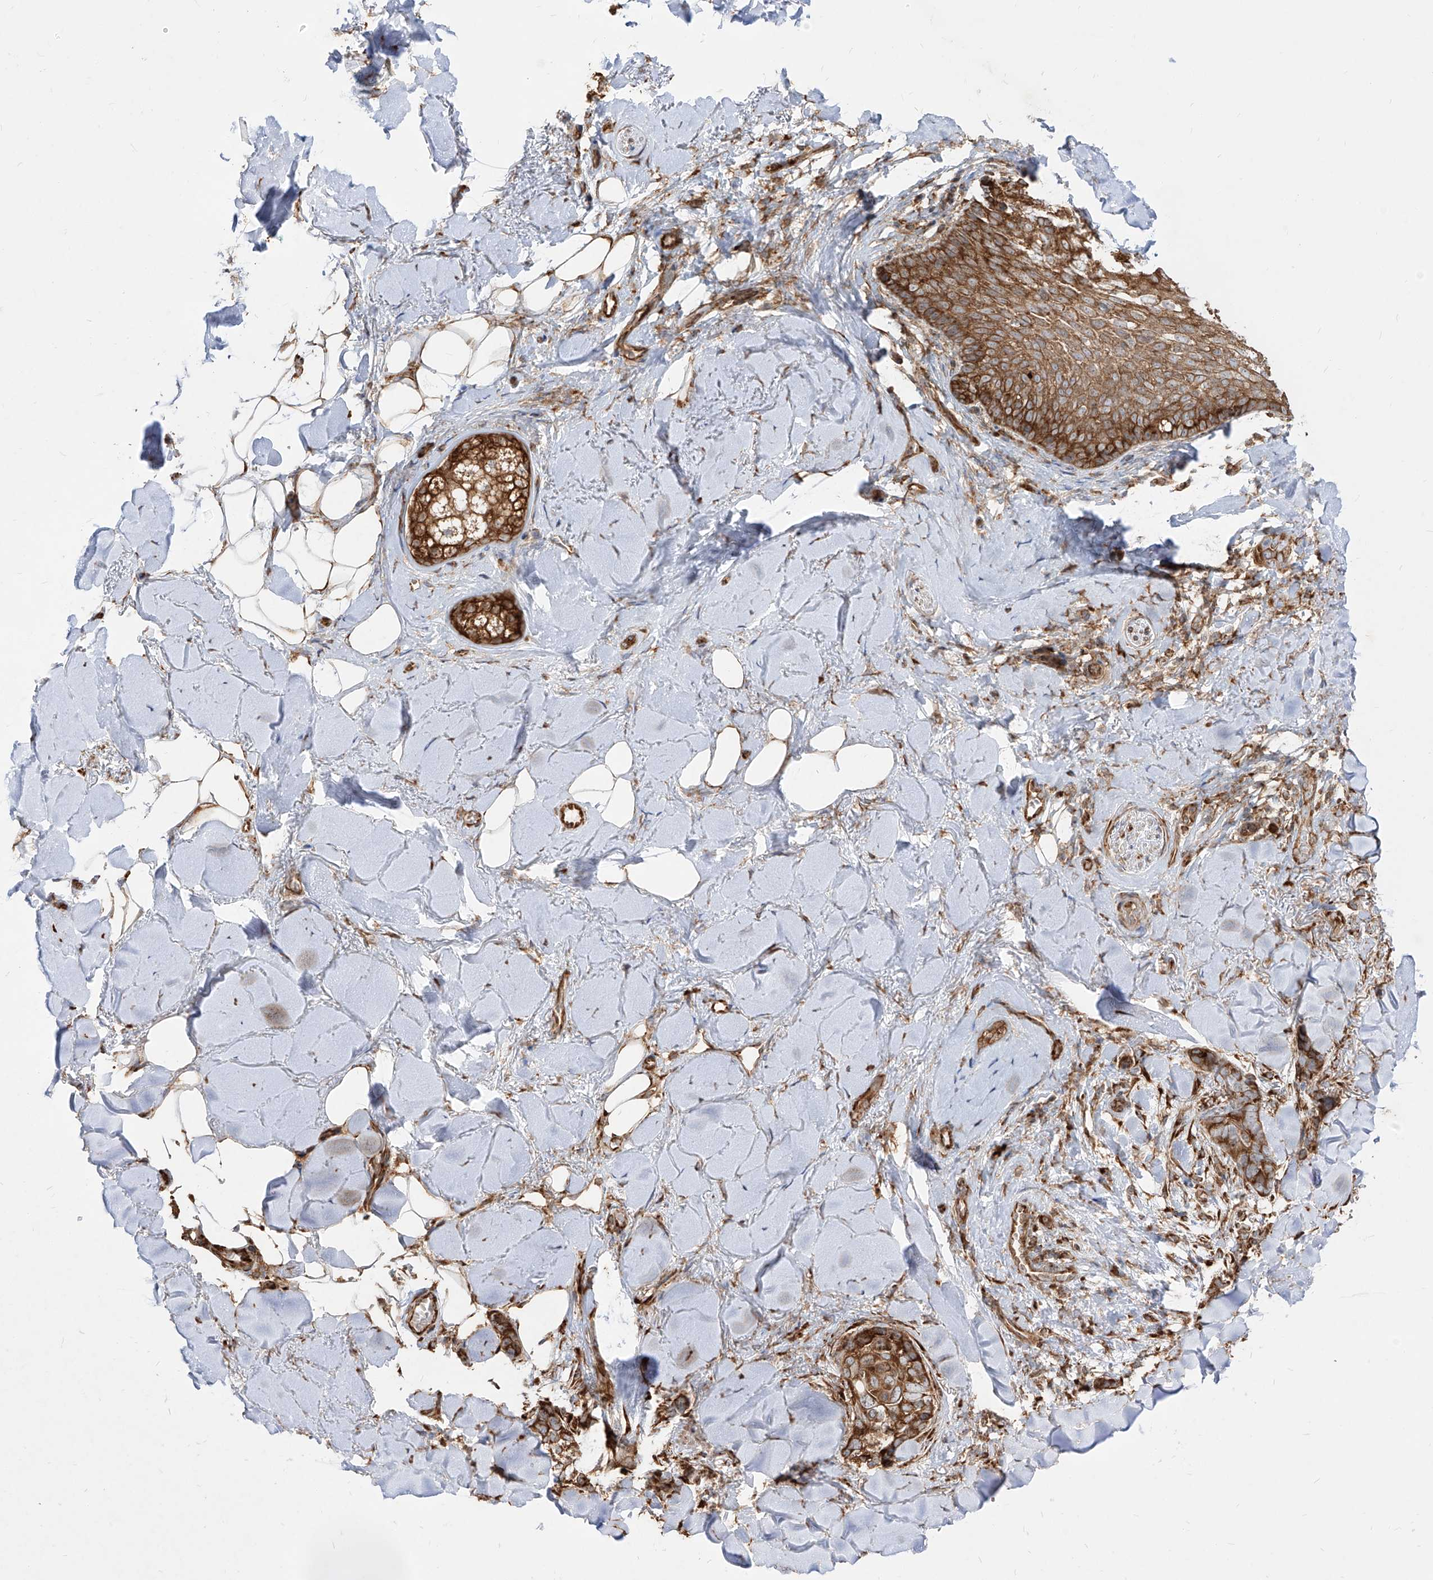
{"staining": {"intensity": "strong", "quantity": ">75%", "location": "cytoplasmic/membranous"}, "tissue": "skin cancer", "cell_type": "Tumor cells", "image_type": "cancer", "snomed": [{"axis": "morphology", "description": "Basal cell carcinoma"}, {"axis": "topography", "description": "Skin"}], "caption": "Skin basal cell carcinoma tissue shows strong cytoplasmic/membranous staining in about >75% of tumor cells, visualized by immunohistochemistry.", "gene": "RPS25", "patient": {"sex": "female", "age": 82}}